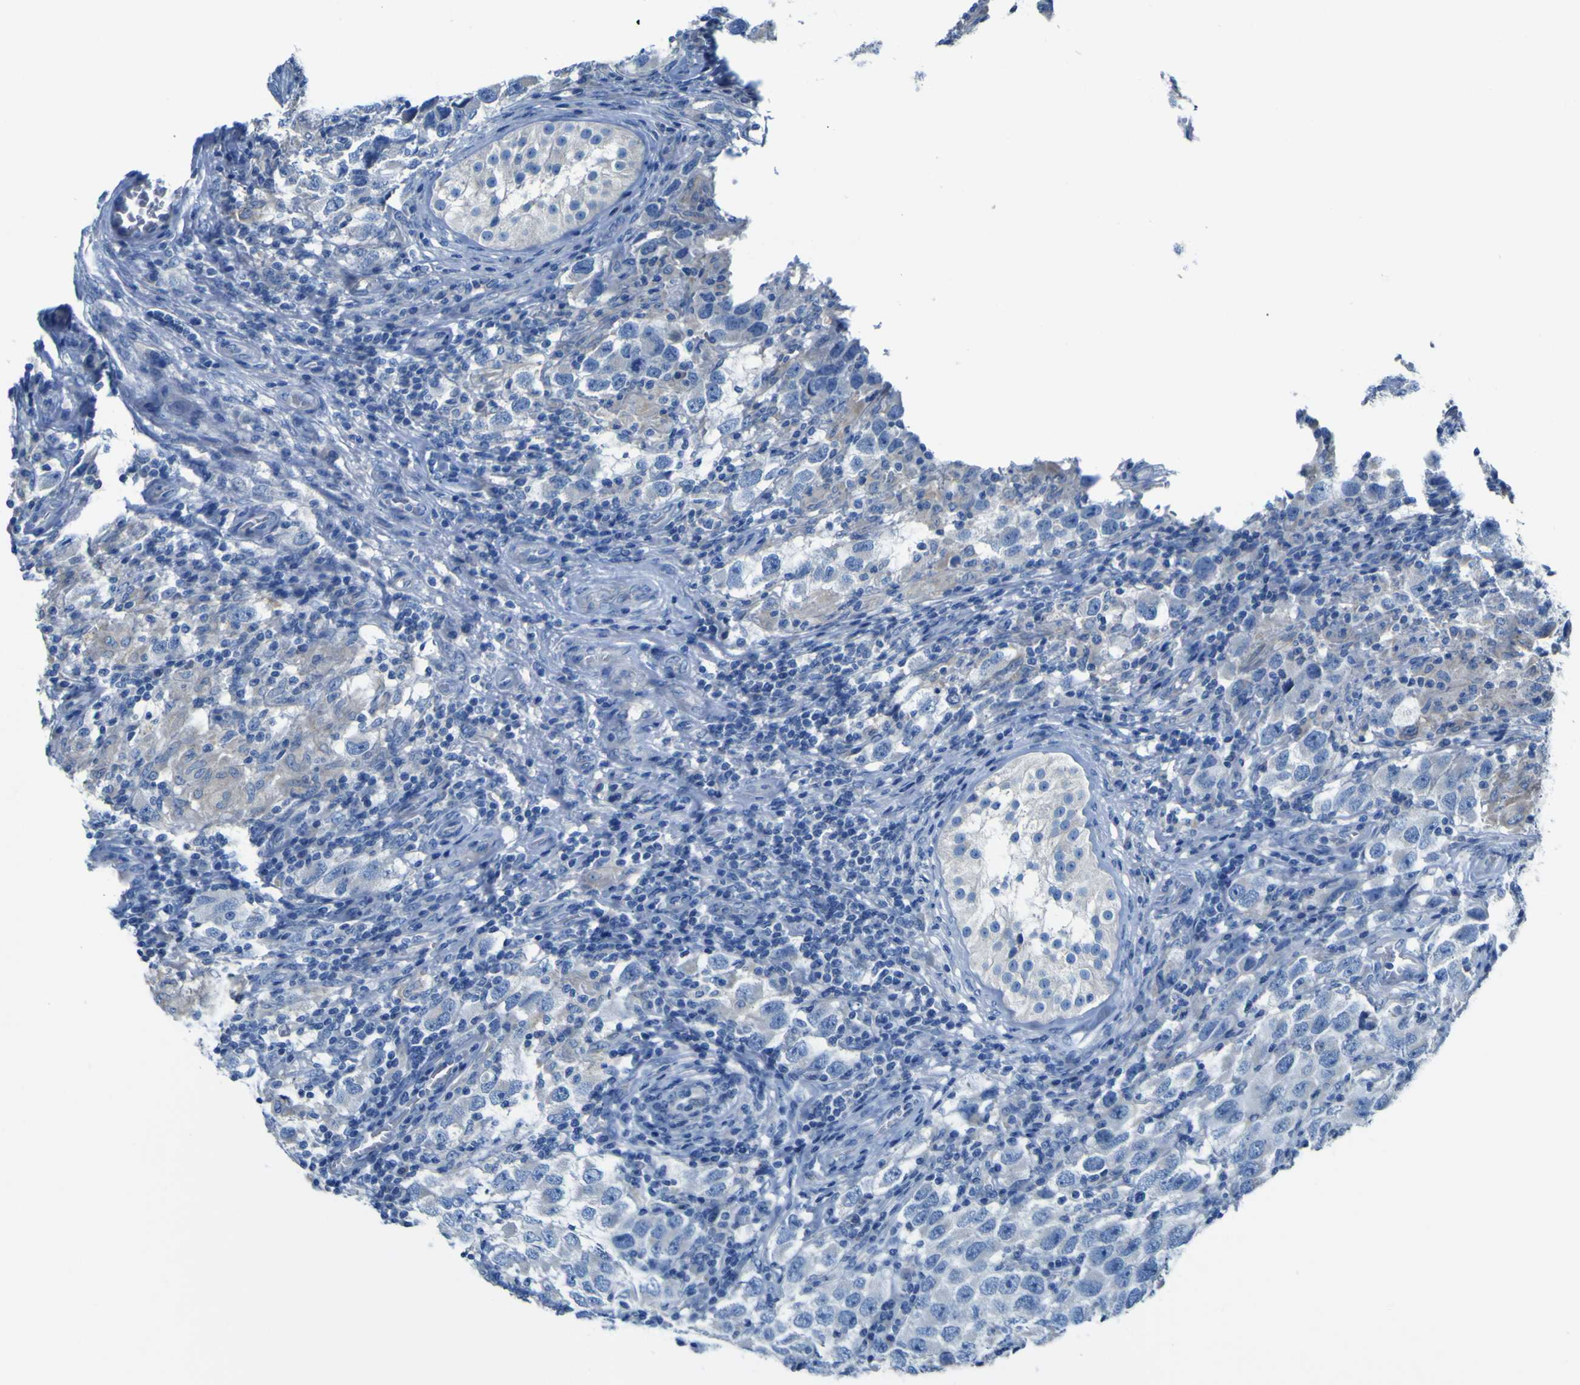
{"staining": {"intensity": "negative", "quantity": "none", "location": "none"}, "tissue": "testis cancer", "cell_type": "Tumor cells", "image_type": "cancer", "snomed": [{"axis": "morphology", "description": "Carcinoma, Embryonal, NOS"}, {"axis": "topography", "description": "Testis"}], "caption": "Immunohistochemistry (IHC) image of embryonal carcinoma (testis) stained for a protein (brown), which reveals no positivity in tumor cells.", "gene": "ADGRA2", "patient": {"sex": "male", "age": 21}}